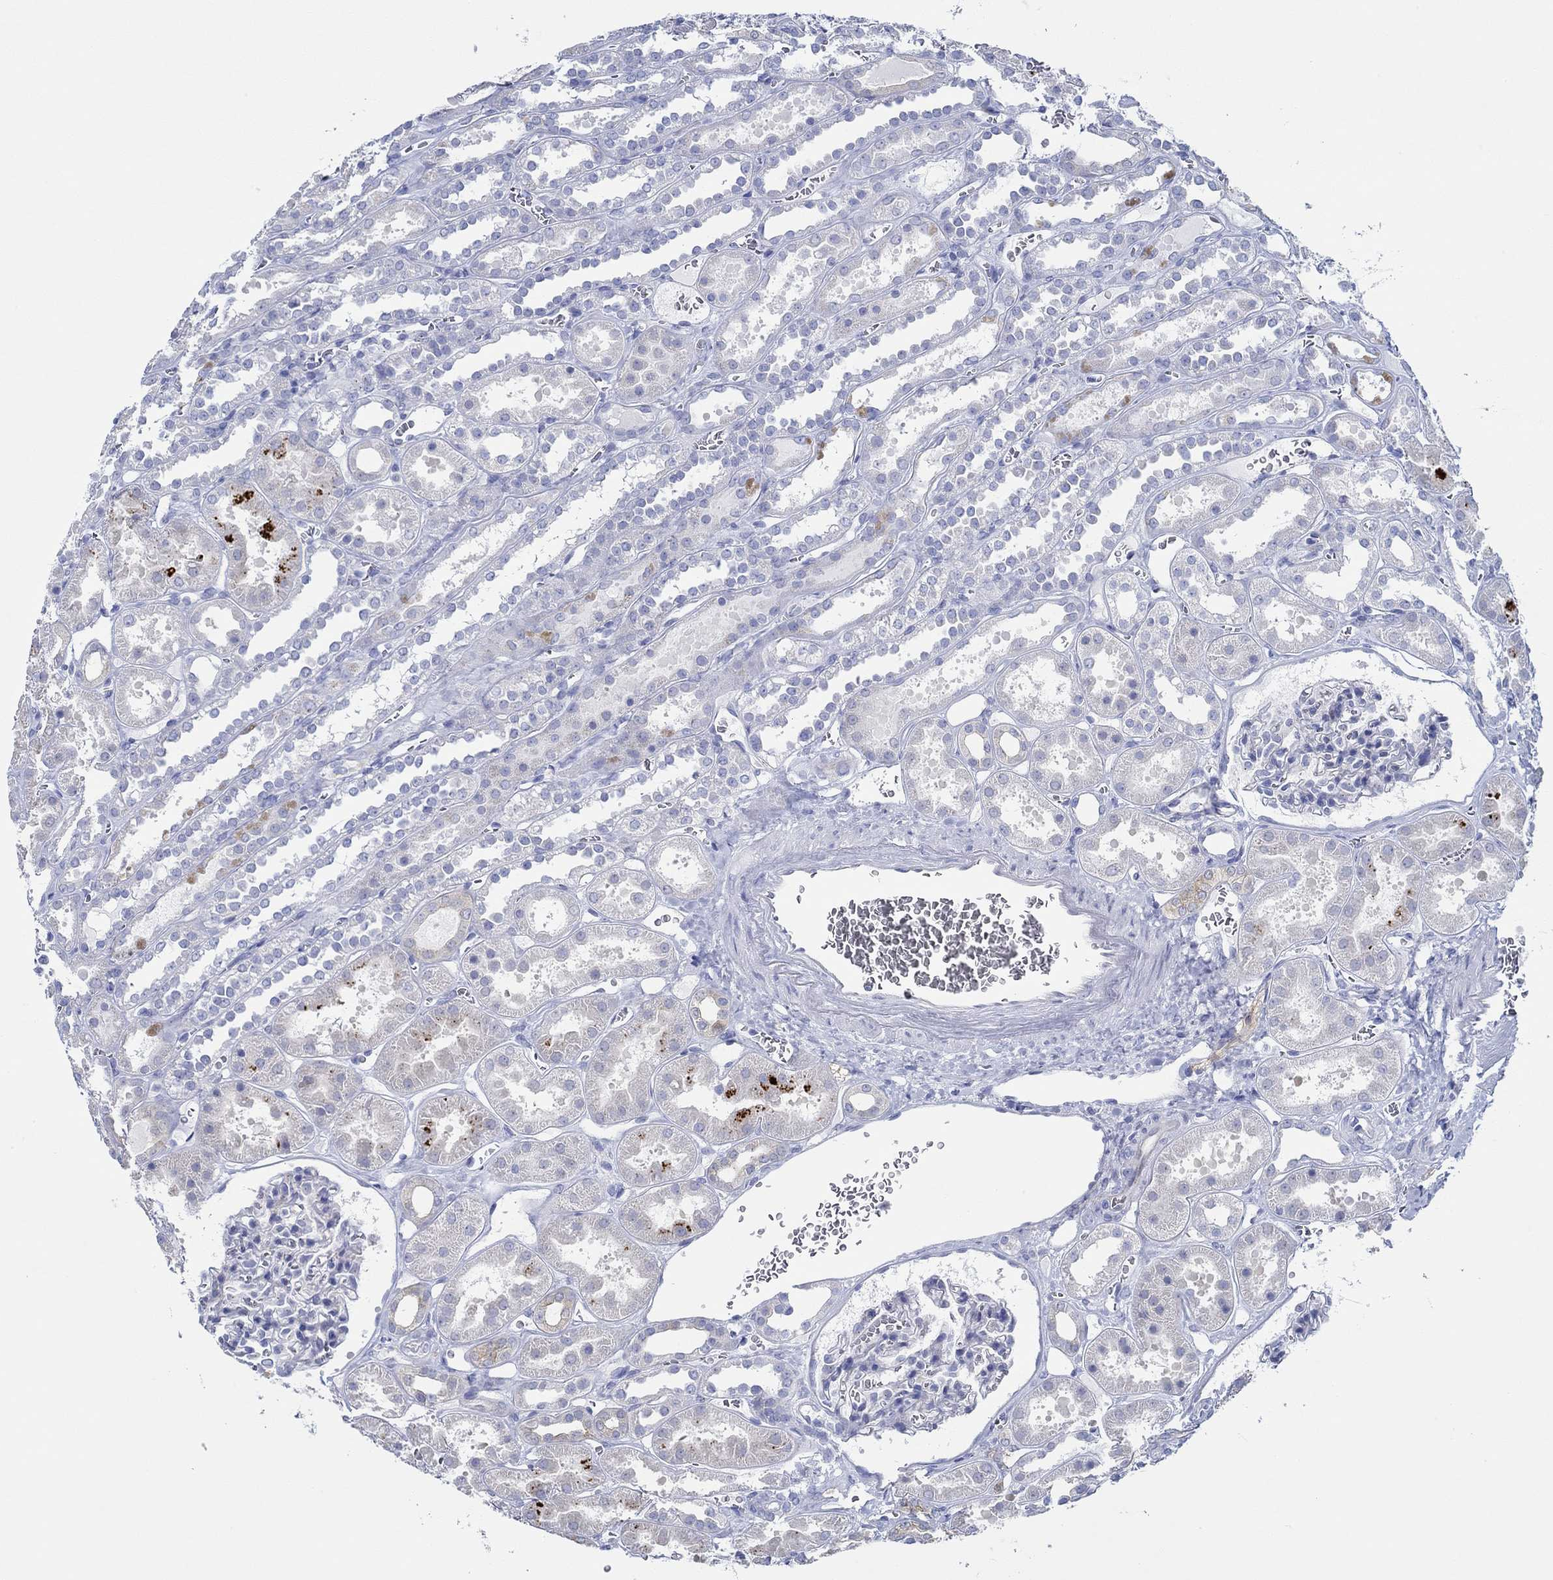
{"staining": {"intensity": "negative", "quantity": "none", "location": "none"}, "tissue": "kidney", "cell_type": "Cells in glomeruli", "image_type": "normal", "snomed": [{"axis": "morphology", "description": "Normal tissue, NOS"}, {"axis": "topography", "description": "Kidney"}], "caption": "Photomicrograph shows no protein positivity in cells in glomeruli of normal kidney. (Immunohistochemistry, brightfield microscopy, high magnification).", "gene": "IGFBP6", "patient": {"sex": "female", "age": 41}}